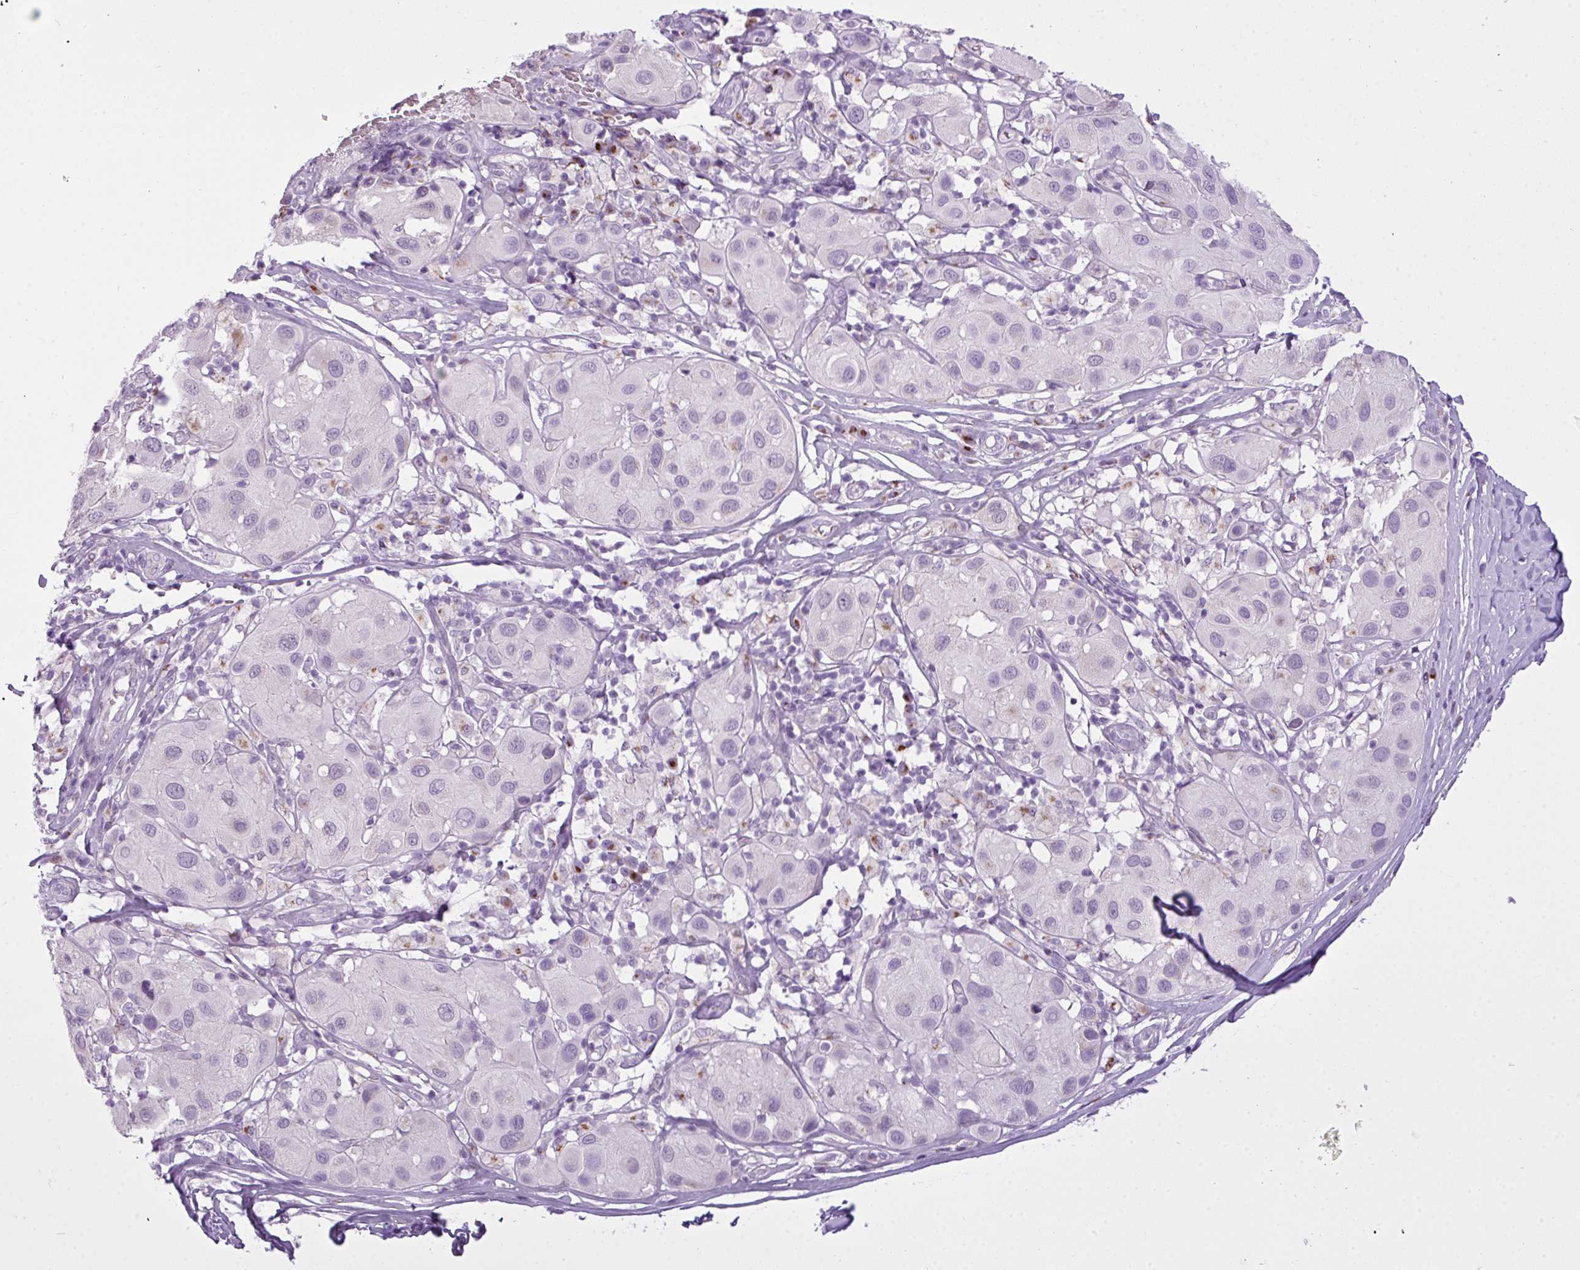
{"staining": {"intensity": "negative", "quantity": "none", "location": "none"}, "tissue": "melanoma", "cell_type": "Tumor cells", "image_type": "cancer", "snomed": [{"axis": "morphology", "description": "Malignant melanoma, Metastatic site"}, {"axis": "topography", "description": "Skin"}], "caption": "Tumor cells are negative for protein expression in human malignant melanoma (metastatic site). (Immunohistochemistry (ihc), brightfield microscopy, high magnification).", "gene": "FAM43A", "patient": {"sex": "male", "age": 41}}